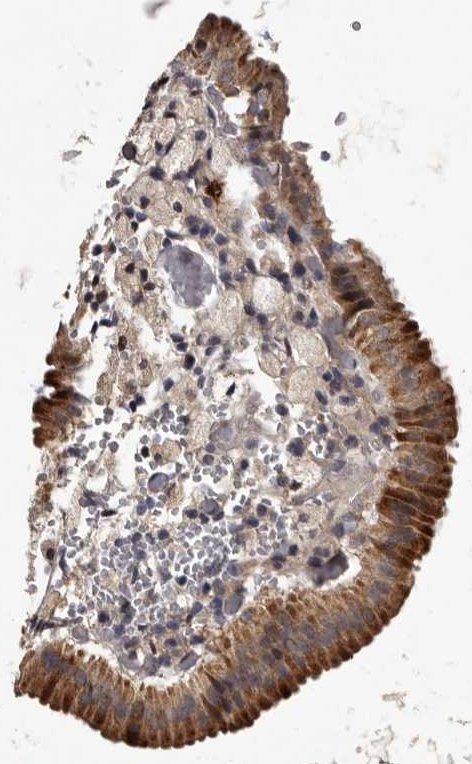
{"staining": {"intensity": "strong", "quantity": ">75%", "location": "cytoplasmic/membranous"}, "tissue": "gallbladder", "cell_type": "Glandular cells", "image_type": "normal", "snomed": [{"axis": "morphology", "description": "Normal tissue, NOS"}, {"axis": "topography", "description": "Gallbladder"}], "caption": "Immunohistochemical staining of normal gallbladder reveals >75% levels of strong cytoplasmic/membranous protein positivity in about >75% of glandular cells.", "gene": "DNPH1", "patient": {"sex": "male", "age": 54}}